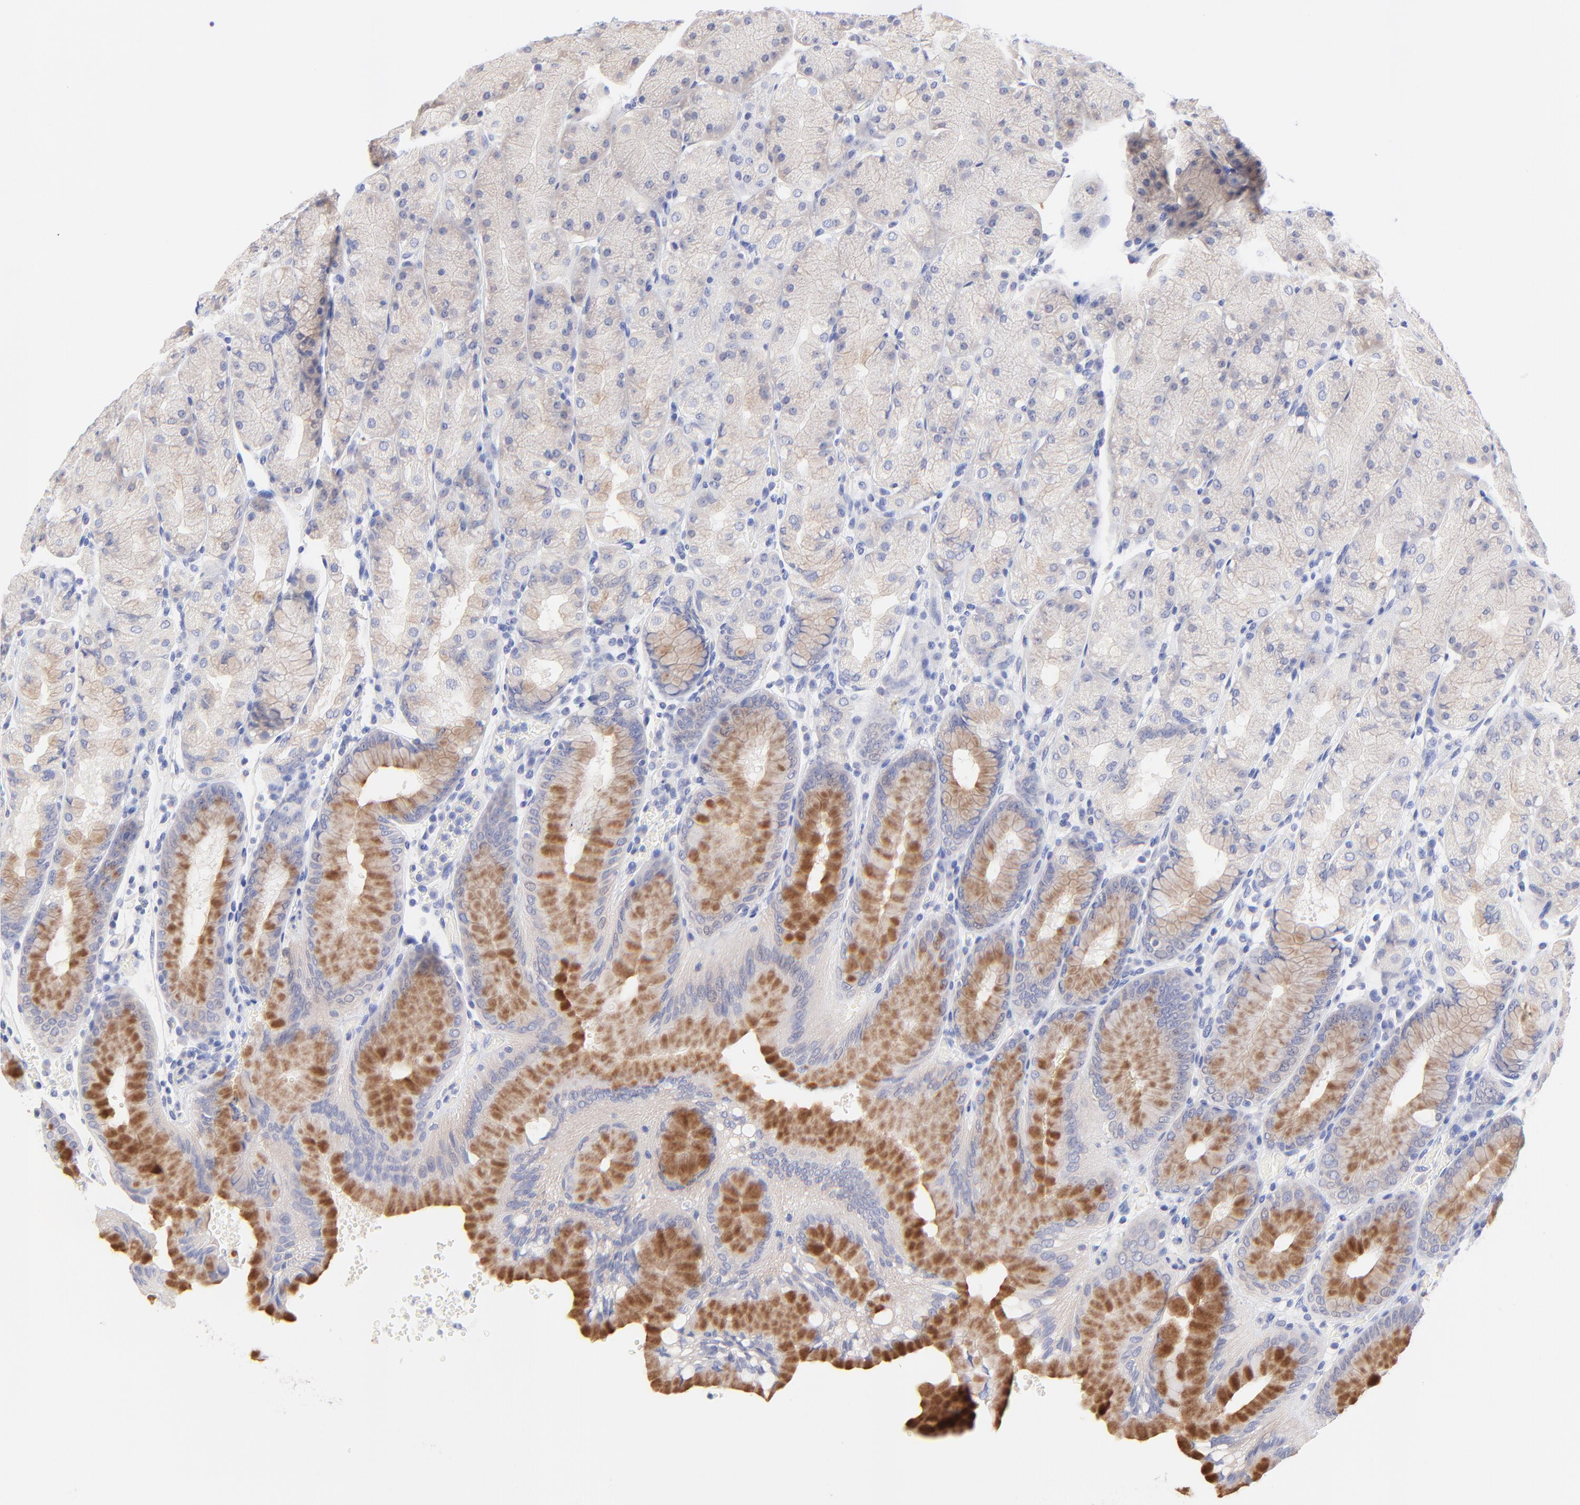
{"staining": {"intensity": "moderate", "quantity": "25%-75%", "location": "cytoplasmic/membranous"}, "tissue": "stomach", "cell_type": "Glandular cells", "image_type": "normal", "snomed": [{"axis": "morphology", "description": "Normal tissue, NOS"}, {"axis": "topography", "description": "Stomach, upper"}, {"axis": "topography", "description": "Stomach"}], "caption": "Immunohistochemistry photomicrograph of normal human stomach stained for a protein (brown), which reveals medium levels of moderate cytoplasmic/membranous expression in approximately 25%-75% of glandular cells.", "gene": "EBP", "patient": {"sex": "male", "age": 76}}